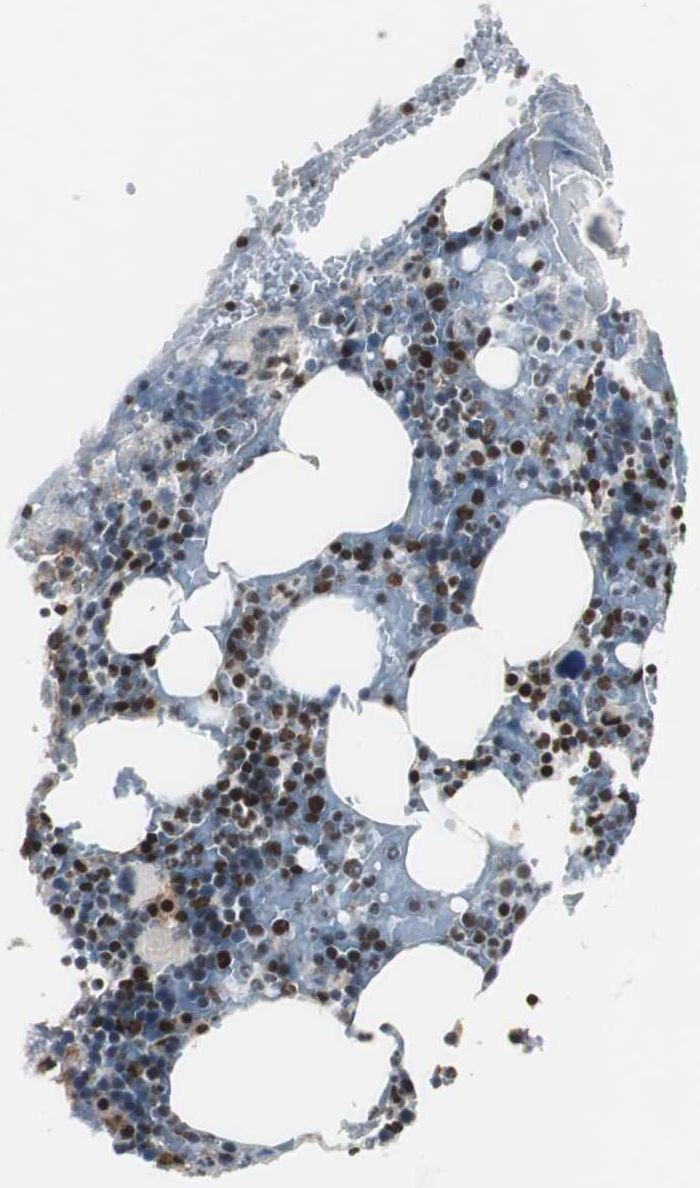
{"staining": {"intensity": "strong", "quantity": ">75%", "location": "nuclear"}, "tissue": "bone marrow", "cell_type": "Hematopoietic cells", "image_type": "normal", "snomed": [{"axis": "morphology", "description": "Normal tissue, NOS"}, {"axis": "topography", "description": "Bone marrow"}], "caption": "DAB immunohistochemical staining of benign bone marrow exhibits strong nuclear protein staining in approximately >75% of hematopoietic cells. (Brightfield microscopy of DAB IHC at high magnification).", "gene": "MKX", "patient": {"sex": "female", "age": 66}}